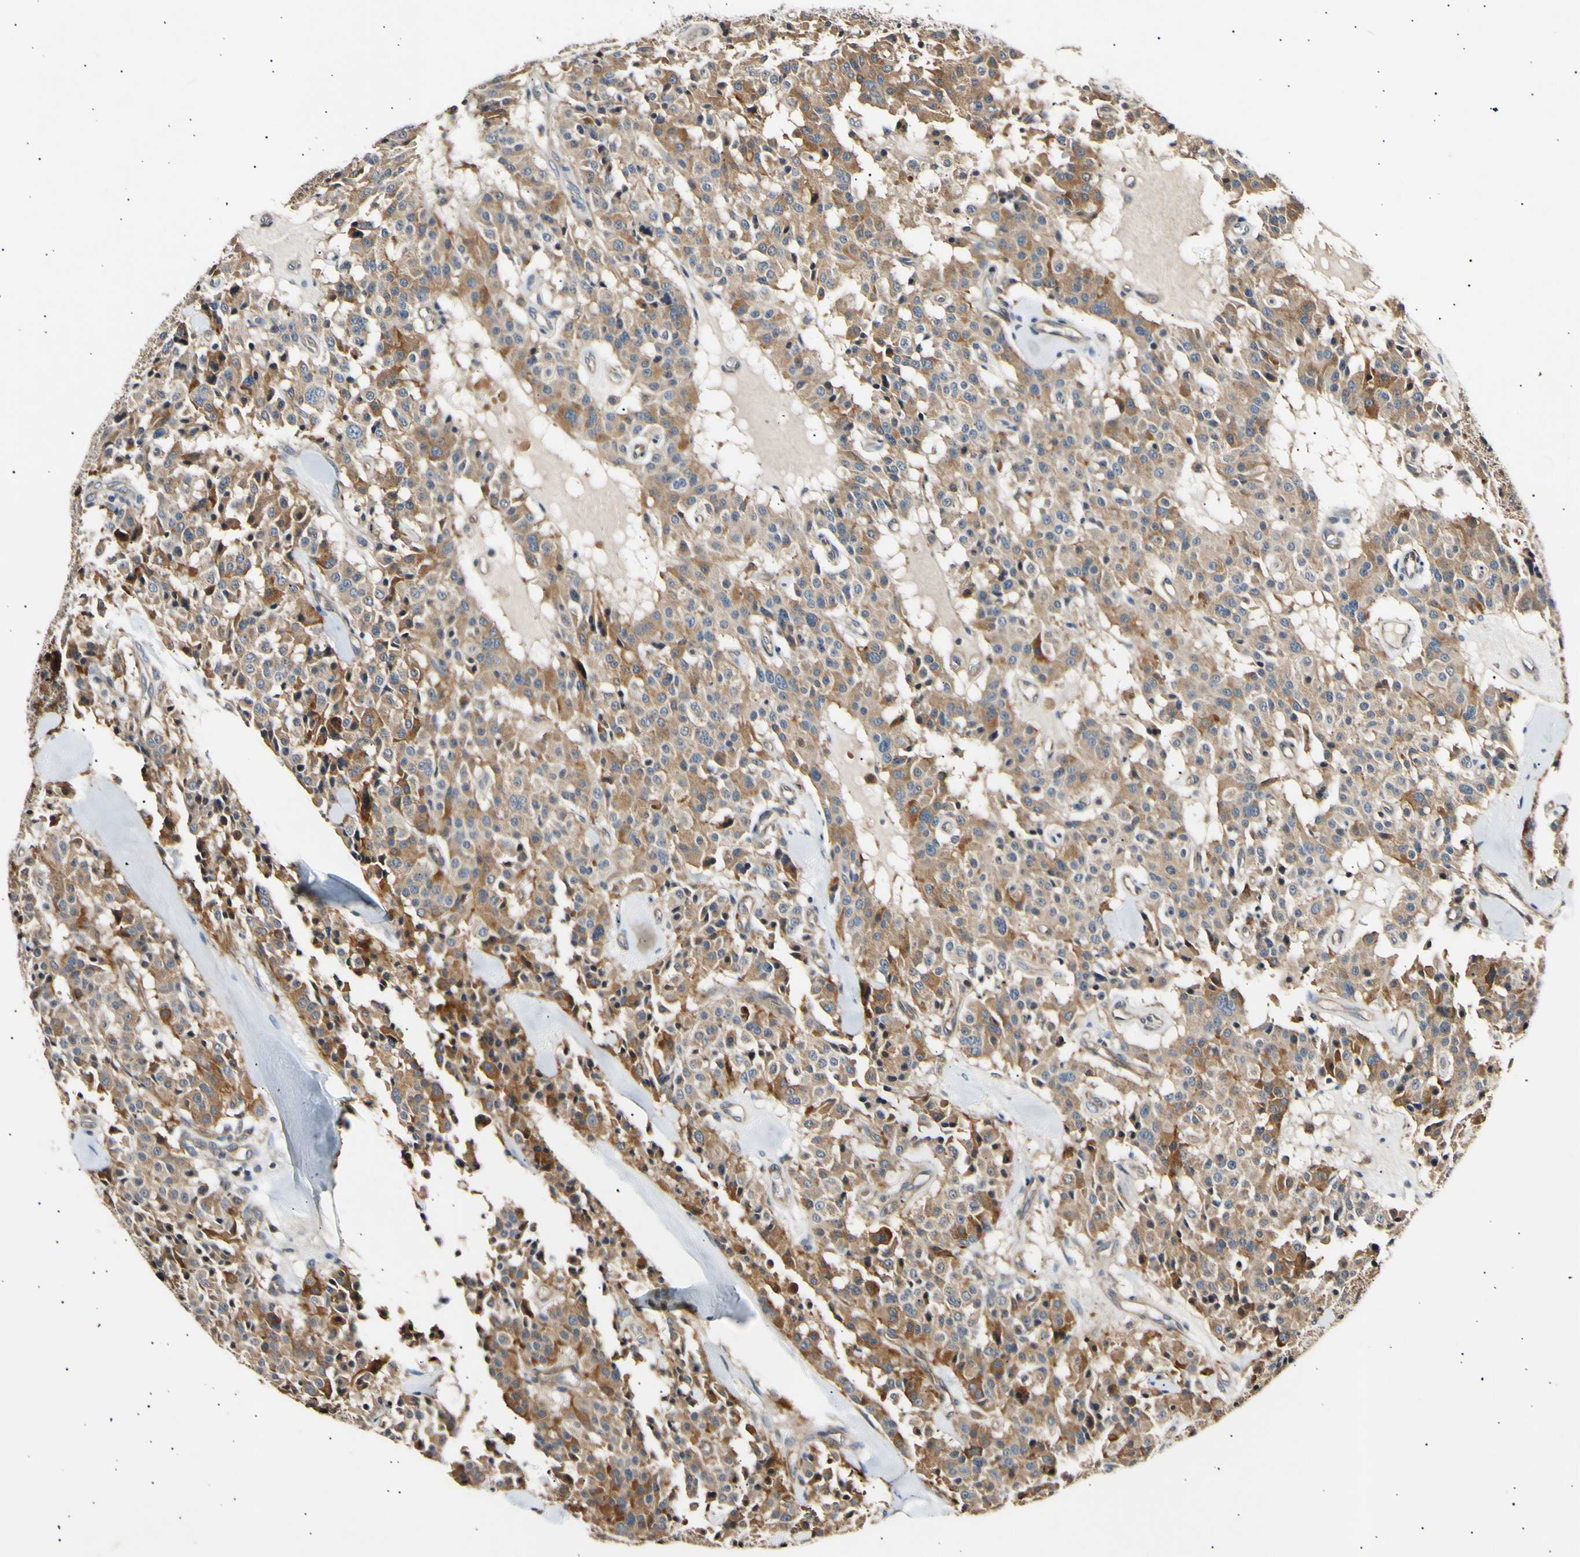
{"staining": {"intensity": "moderate", "quantity": ">75%", "location": "cytoplasmic/membranous"}, "tissue": "carcinoid", "cell_type": "Tumor cells", "image_type": "cancer", "snomed": [{"axis": "morphology", "description": "Carcinoid, malignant, NOS"}, {"axis": "topography", "description": "Lung"}], "caption": "Protein staining of carcinoid (malignant) tissue reveals moderate cytoplasmic/membranous staining in about >75% of tumor cells. (Brightfield microscopy of DAB IHC at high magnification).", "gene": "ITGA6", "patient": {"sex": "male", "age": 30}}